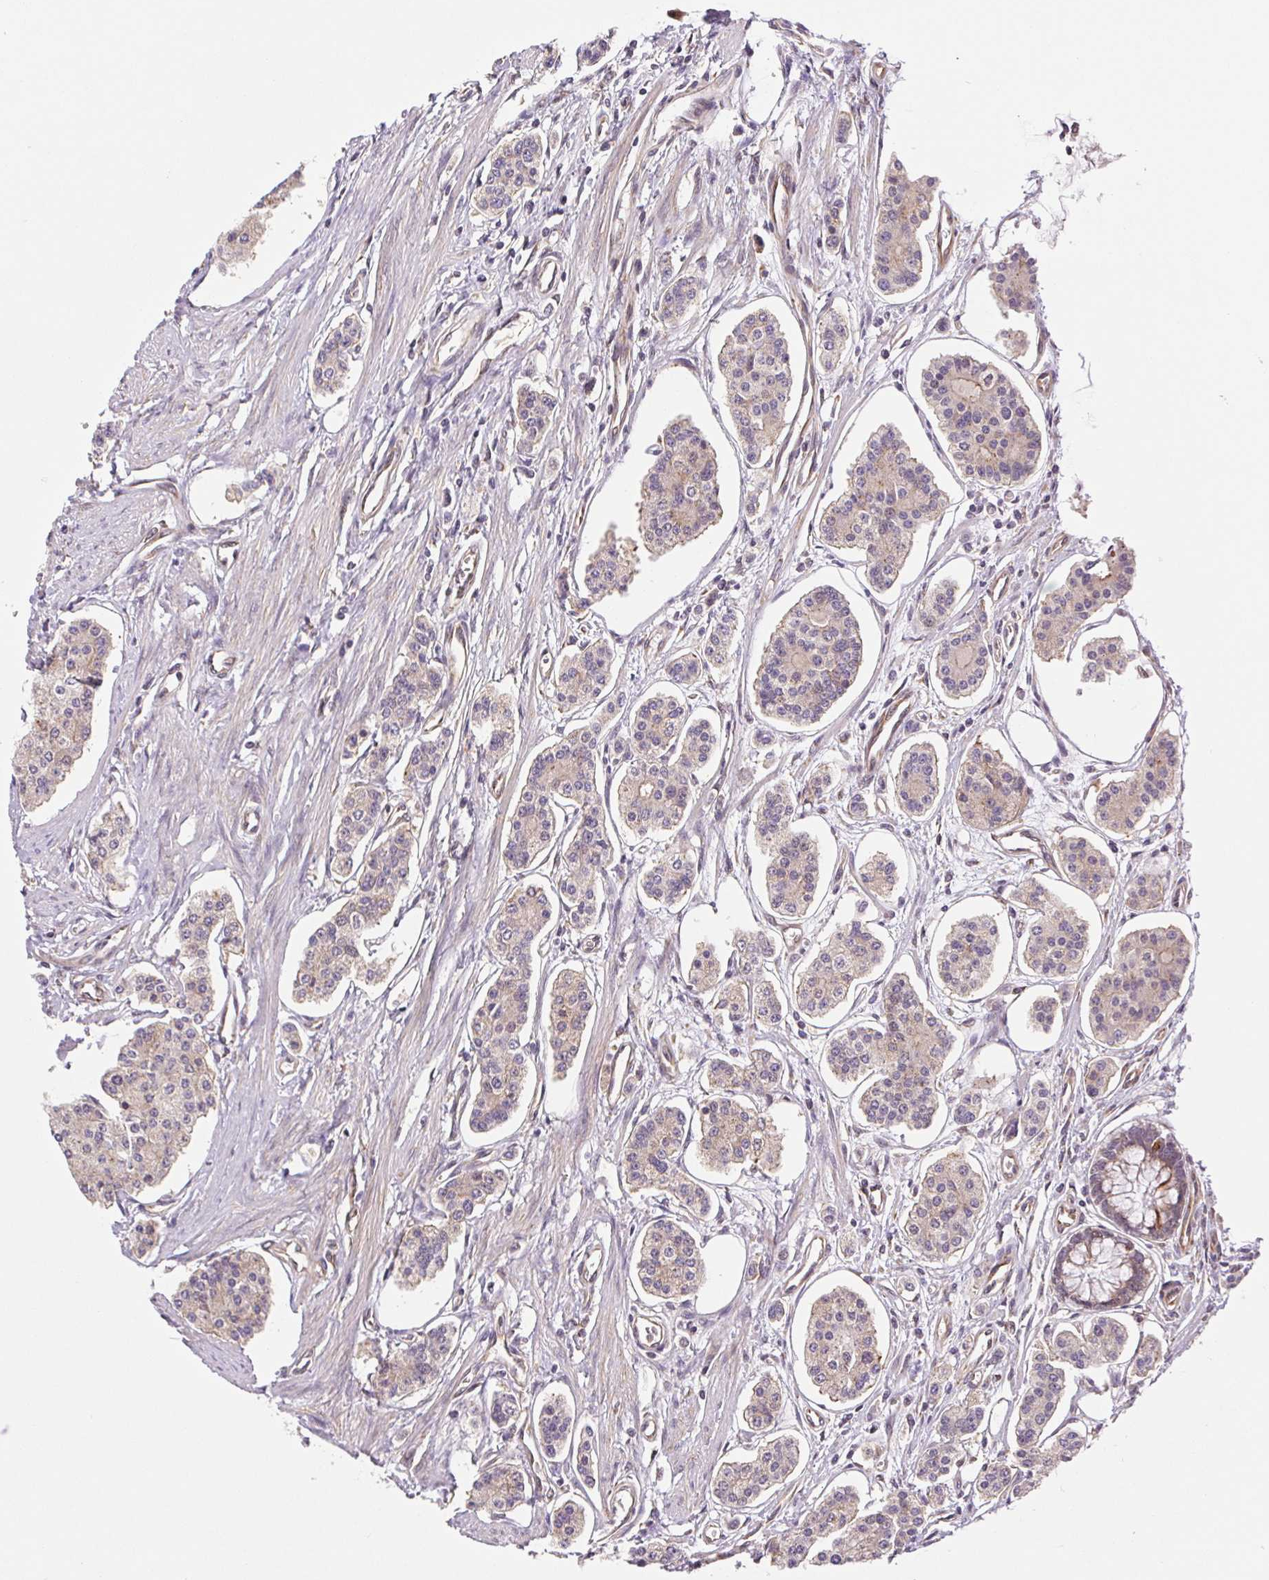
{"staining": {"intensity": "weak", "quantity": "<25%", "location": "cytoplasmic/membranous"}, "tissue": "carcinoid", "cell_type": "Tumor cells", "image_type": "cancer", "snomed": [{"axis": "morphology", "description": "Carcinoid, malignant, NOS"}, {"axis": "topography", "description": "Small intestine"}], "caption": "High power microscopy image of an immunohistochemistry (IHC) photomicrograph of malignant carcinoid, revealing no significant staining in tumor cells.", "gene": "LYPD5", "patient": {"sex": "female", "age": 65}}